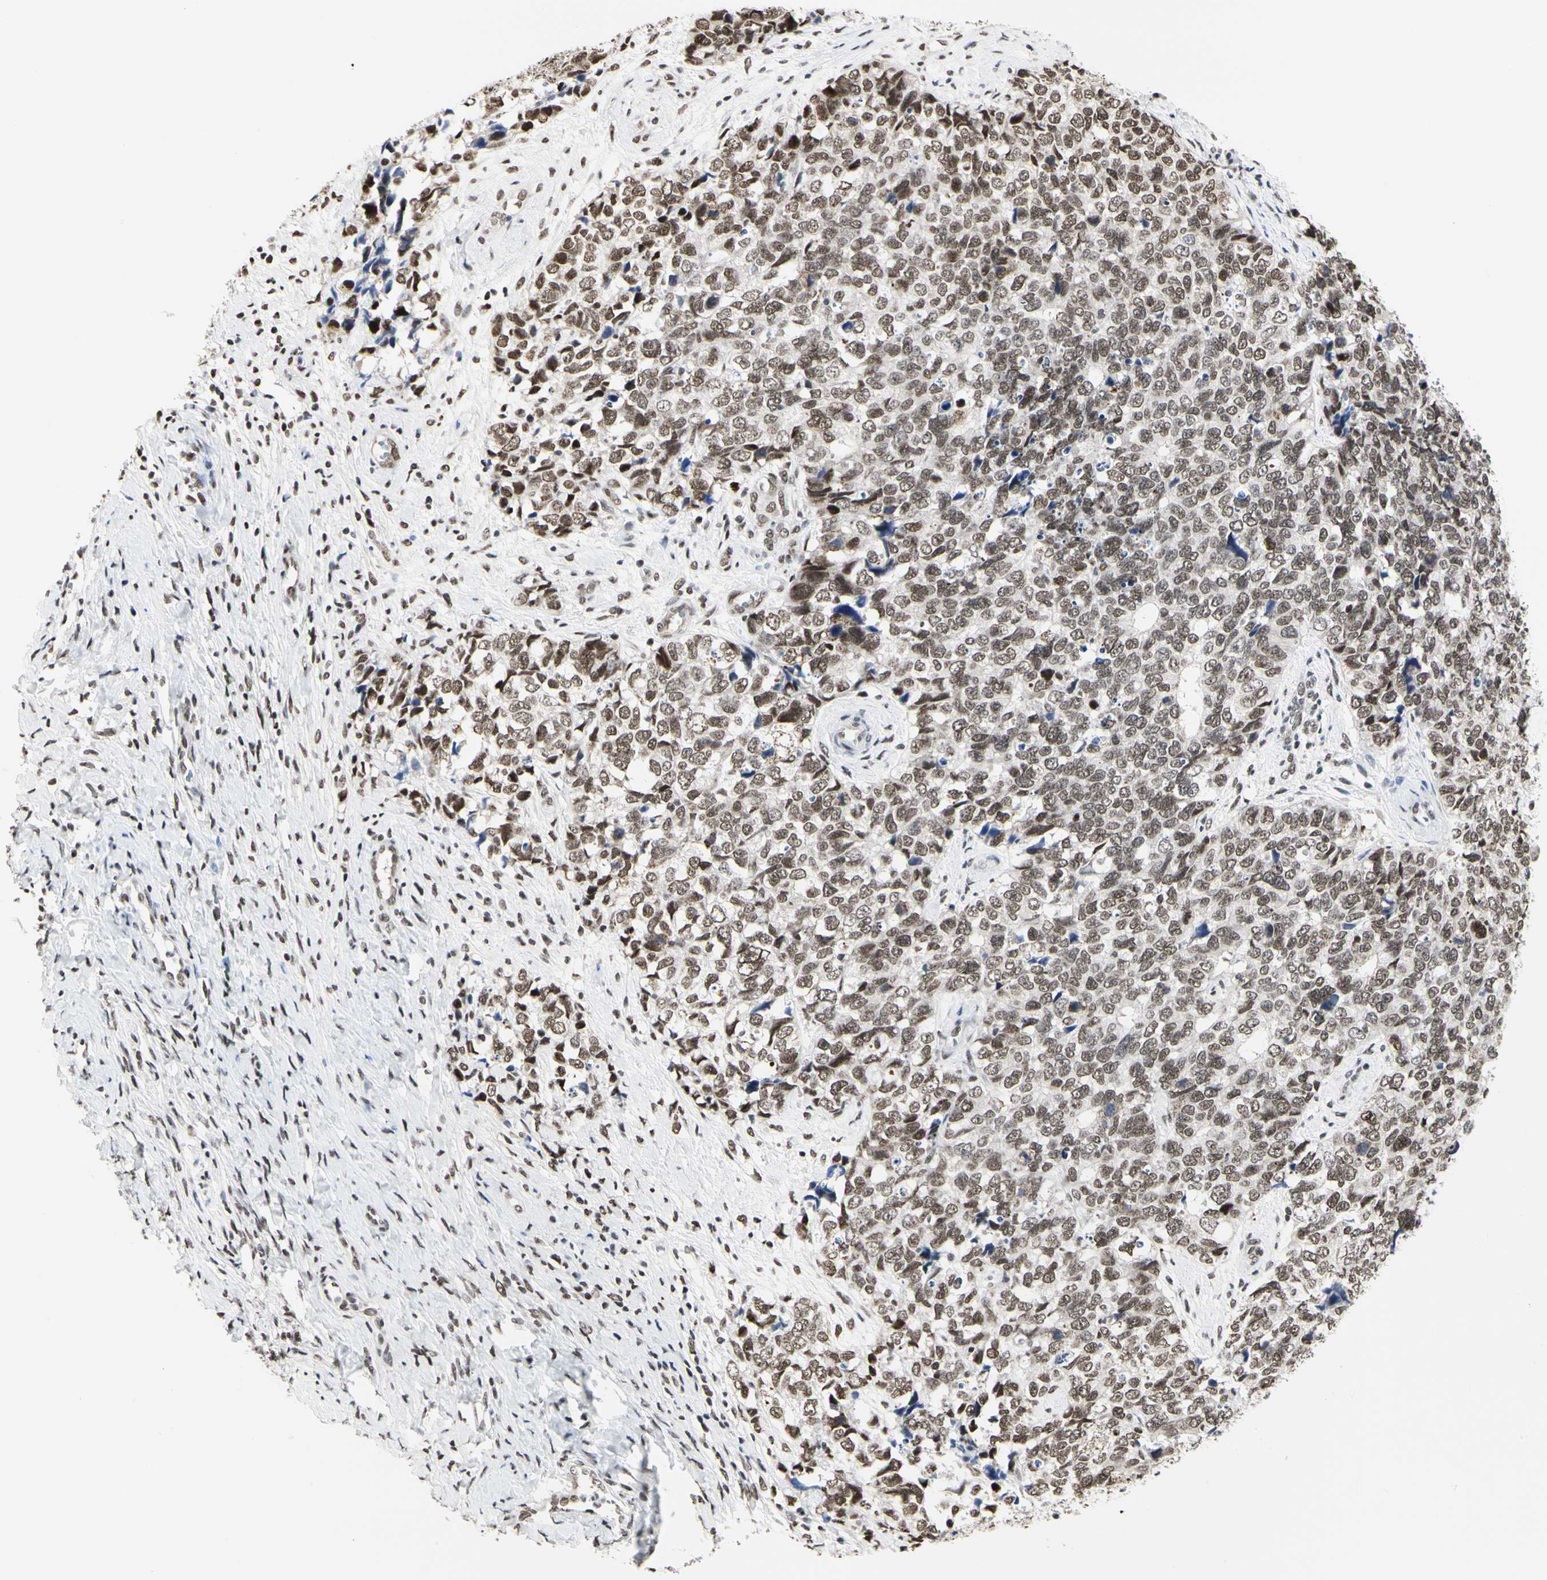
{"staining": {"intensity": "moderate", "quantity": ">75%", "location": "nuclear"}, "tissue": "cervical cancer", "cell_type": "Tumor cells", "image_type": "cancer", "snomed": [{"axis": "morphology", "description": "Squamous cell carcinoma, NOS"}, {"axis": "topography", "description": "Cervix"}], "caption": "The image shows a brown stain indicating the presence of a protein in the nuclear of tumor cells in cervical cancer. The staining is performed using DAB brown chromogen to label protein expression. The nuclei are counter-stained blue using hematoxylin.", "gene": "PRMT3", "patient": {"sex": "female", "age": 63}}